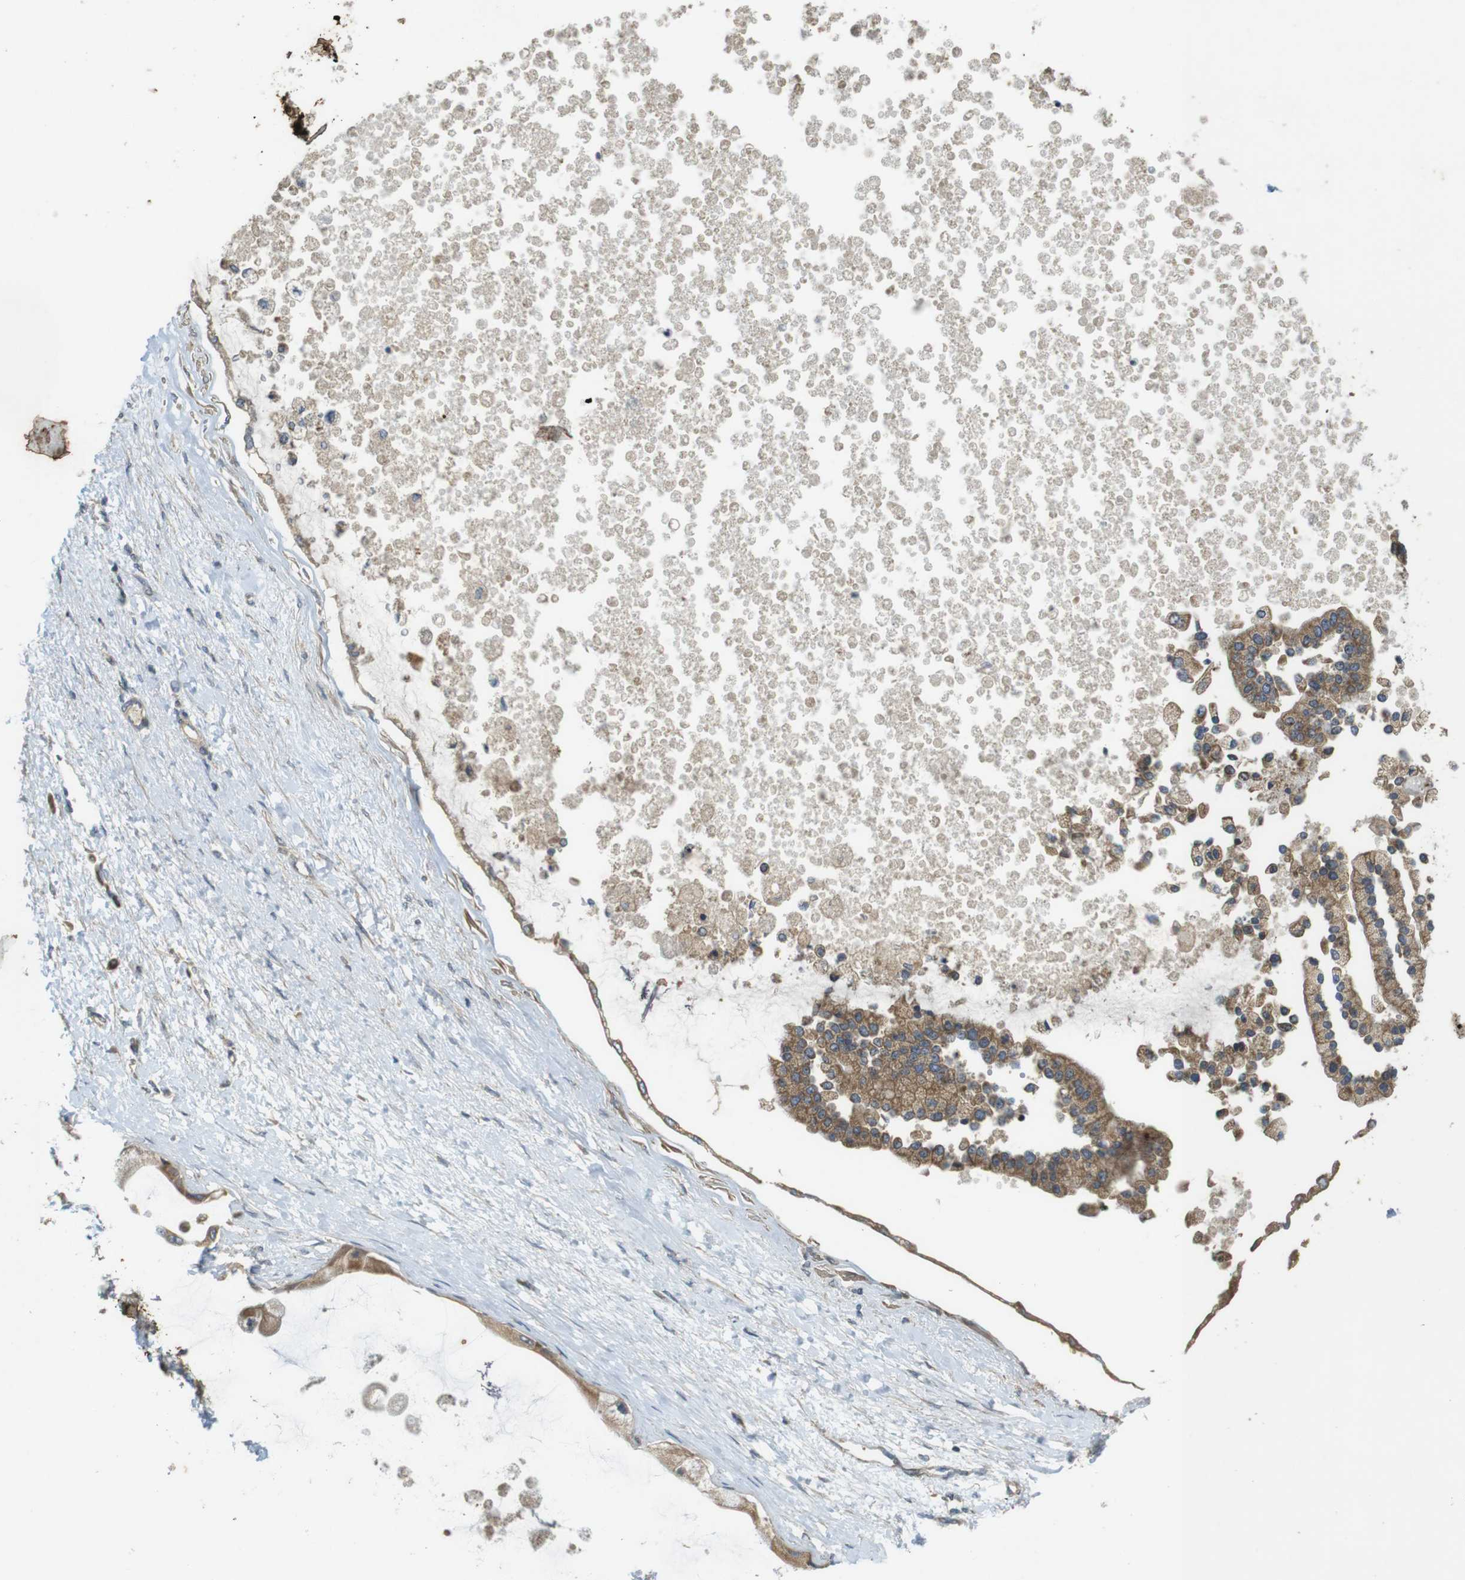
{"staining": {"intensity": "moderate", "quantity": ">75%", "location": "cytoplasmic/membranous"}, "tissue": "liver cancer", "cell_type": "Tumor cells", "image_type": "cancer", "snomed": [{"axis": "morphology", "description": "Cholangiocarcinoma"}, {"axis": "topography", "description": "Liver"}], "caption": "Protein expression analysis of human liver cancer (cholangiocarcinoma) reveals moderate cytoplasmic/membranous positivity in about >75% of tumor cells. (IHC, brightfield microscopy, high magnification).", "gene": "CLTC", "patient": {"sex": "male", "age": 50}}